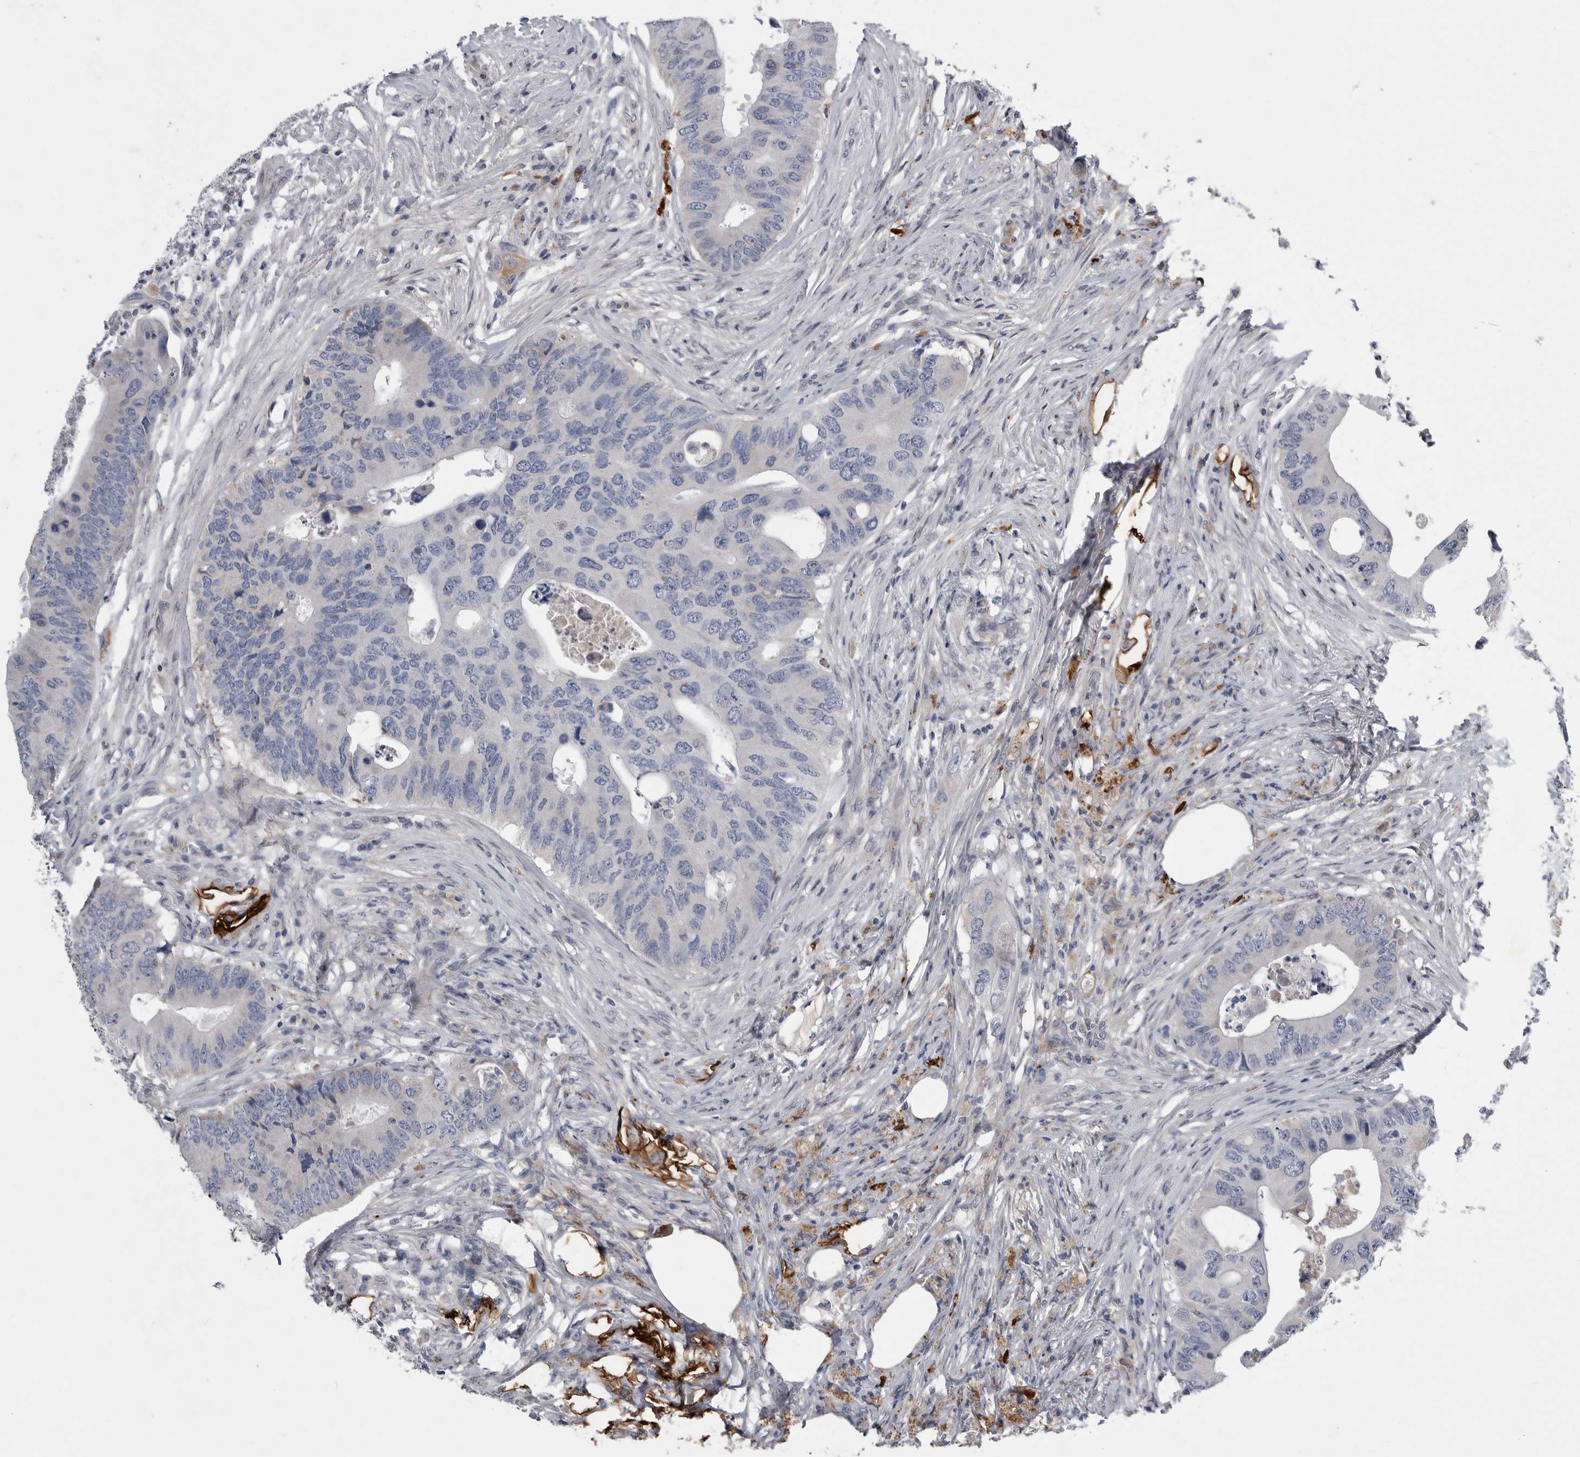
{"staining": {"intensity": "negative", "quantity": "none", "location": "none"}, "tissue": "colorectal cancer", "cell_type": "Tumor cells", "image_type": "cancer", "snomed": [{"axis": "morphology", "description": "Adenocarcinoma, NOS"}, {"axis": "topography", "description": "Colon"}], "caption": "Immunohistochemistry (IHC) histopathology image of neoplastic tissue: adenocarcinoma (colorectal) stained with DAB (3,3'-diaminobenzidine) shows no significant protein positivity in tumor cells.", "gene": "CRP", "patient": {"sex": "male", "age": 71}}